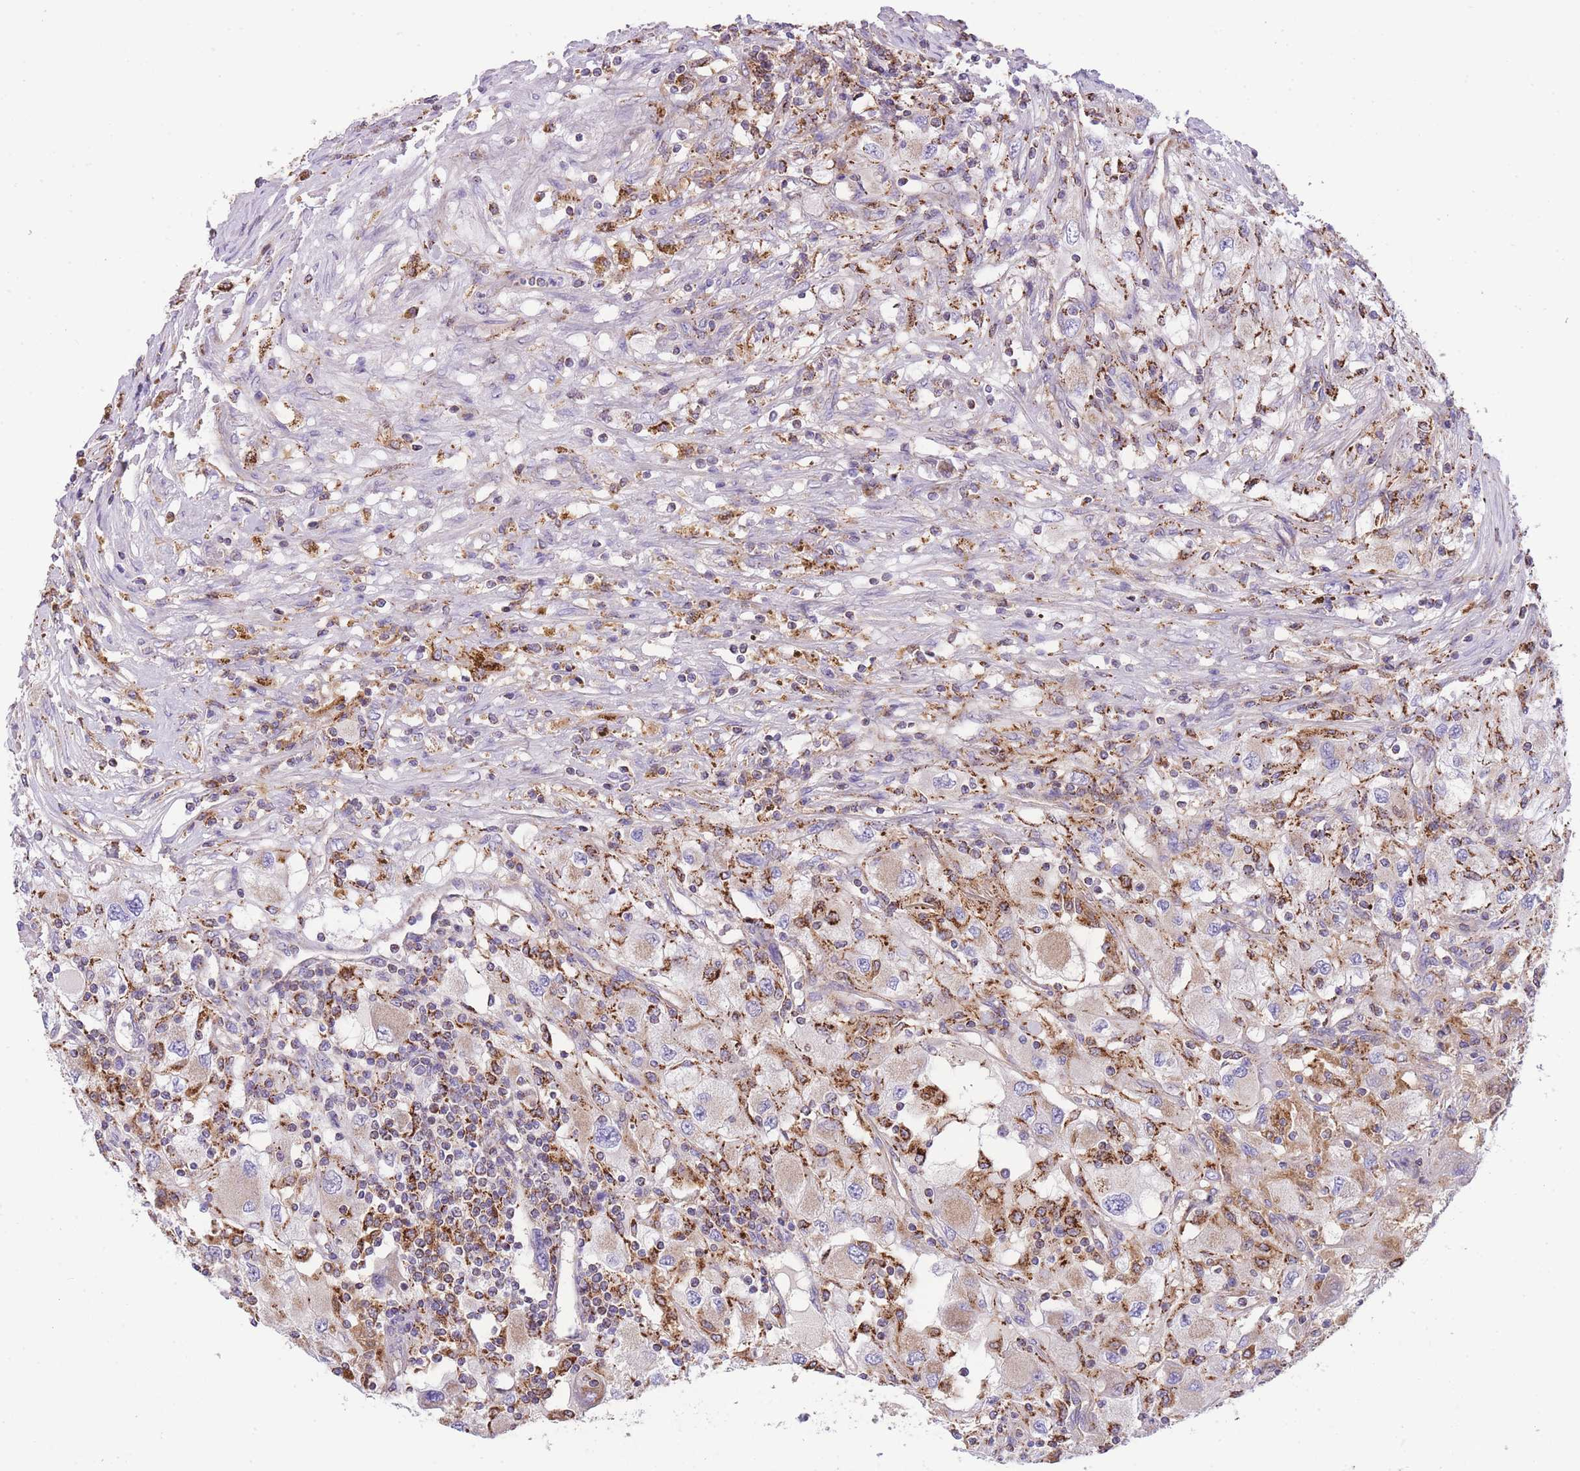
{"staining": {"intensity": "negative", "quantity": "none", "location": "none"}, "tissue": "renal cancer", "cell_type": "Tumor cells", "image_type": "cancer", "snomed": [{"axis": "morphology", "description": "Adenocarcinoma, NOS"}, {"axis": "topography", "description": "Kidney"}], "caption": "Immunohistochemistry (IHC) photomicrograph of neoplastic tissue: renal cancer (adenocarcinoma) stained with DAB reveals no significant protein positivity in tumor cells. Brightfield microscopy of immunohistochemistry stained with DAB (brown) and hematoxylin (blue), captured at high magnification.", "gene": "ST3GAL3", "patient": {"sex": "female", "age": 67}}